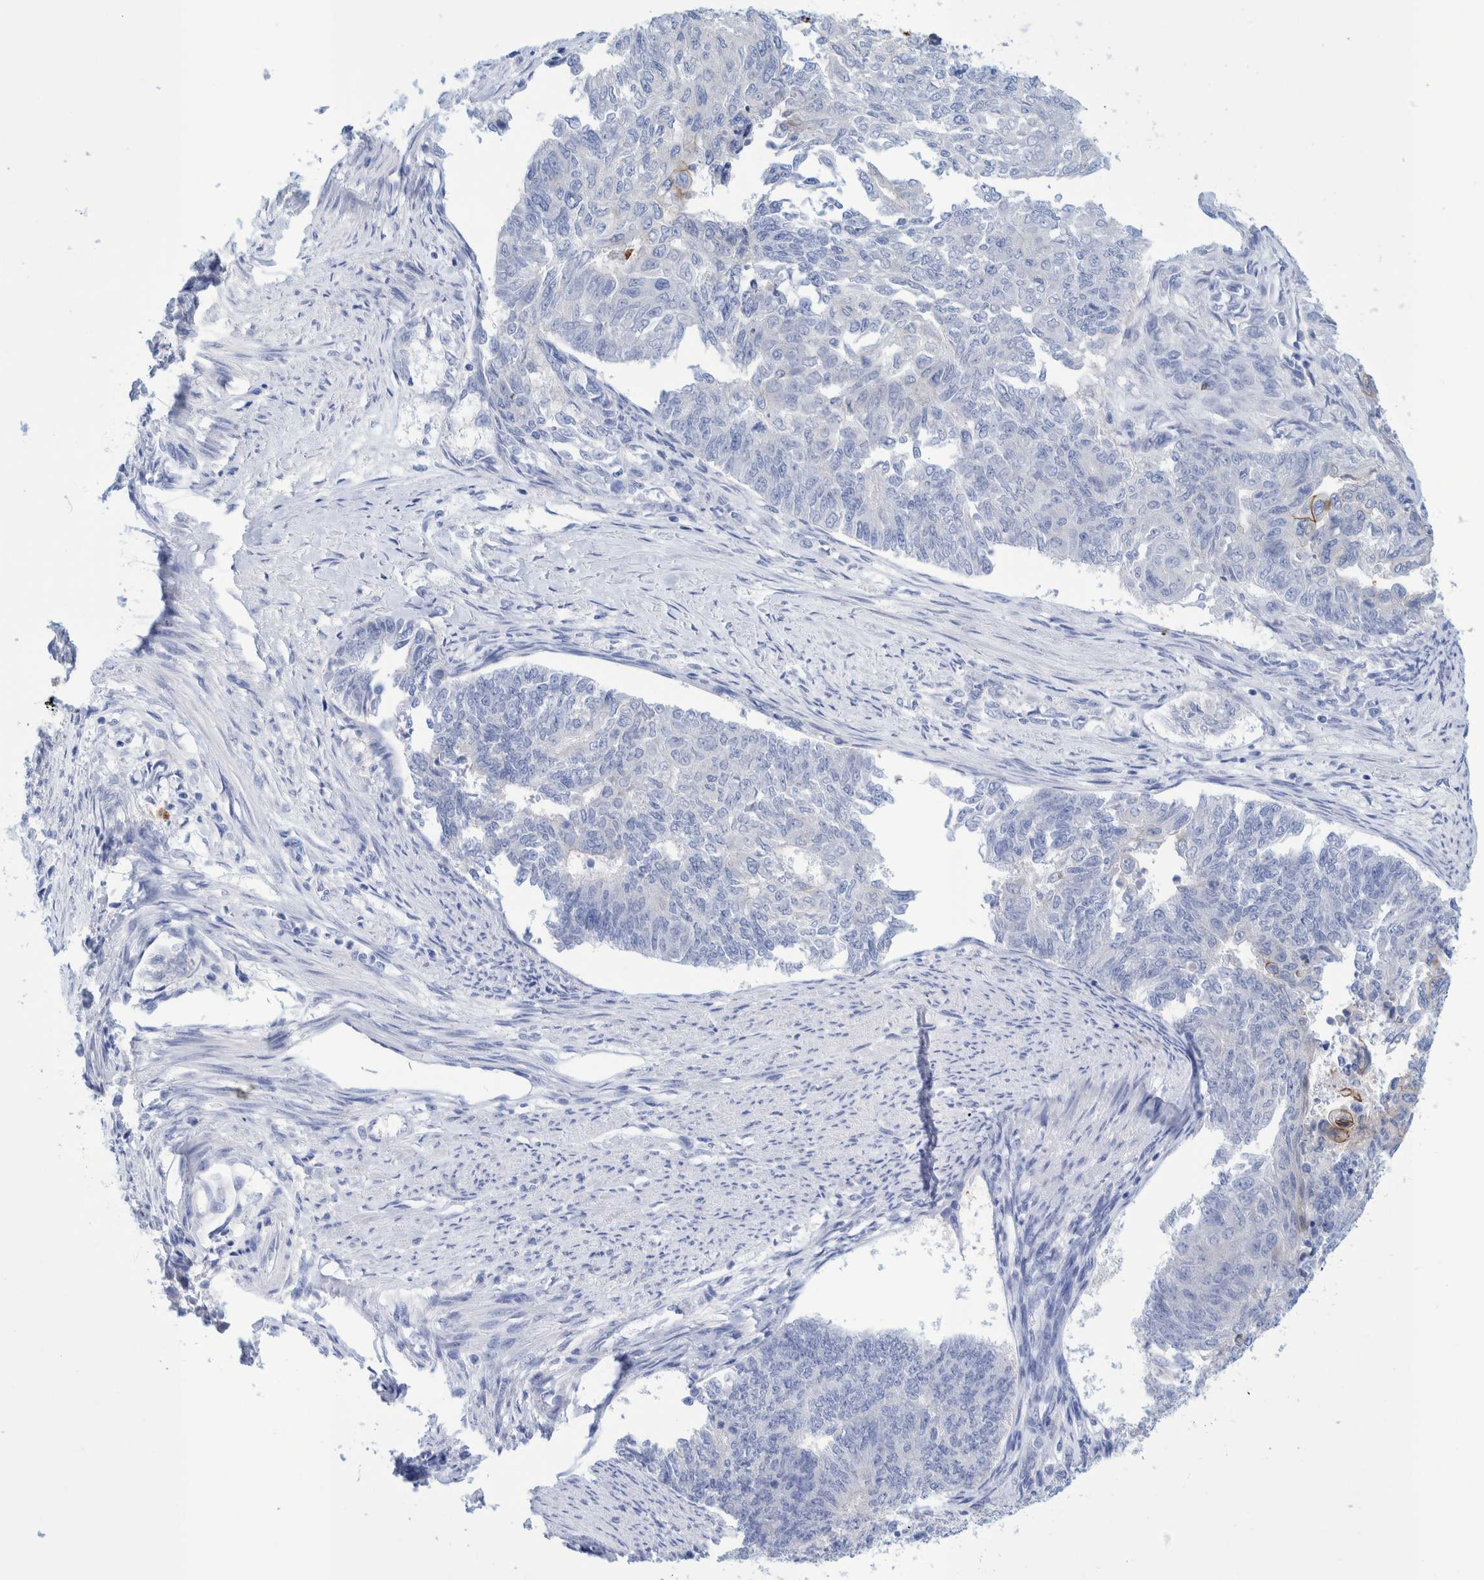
{"staining": {"intensity": "negative", "quantity": "none", "location": "none"}, "tissue": "endometrial cancer", "cell_type": "Tumor cells", "image_type": "cancer", "snomed": [{"axis": "morphology", "description": "Adenocarcinoma, NOS"}, {"axis": "topography", "description": "Endometrium"}], "caption": "Immunohistochemical staining of endometrial cancer (adenocarcinoma) shows no significant positivity in tumor cells.", "gene": "PERP", "patient": {"sex": "female", "age": 32}}